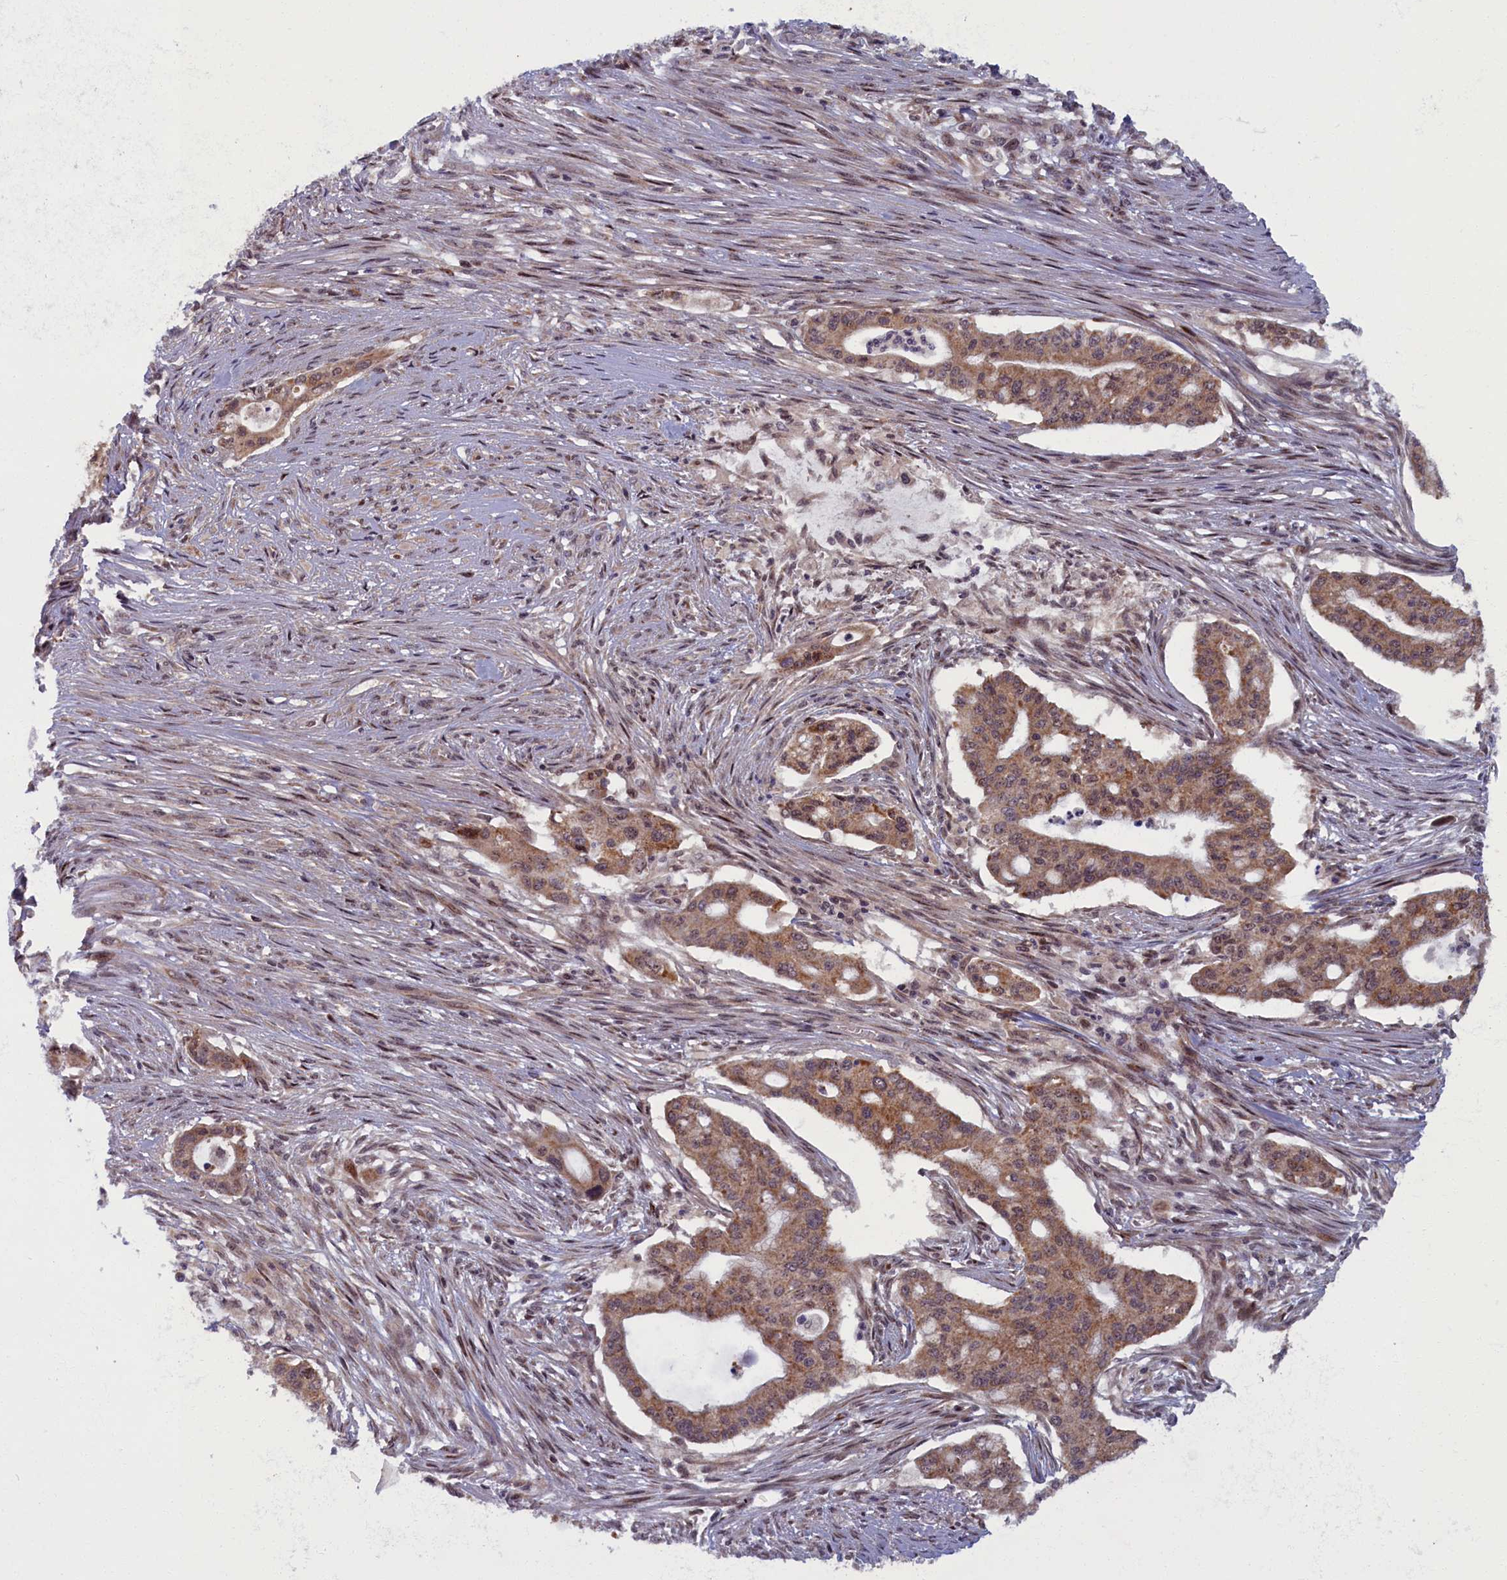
{"staining": {"intensity": "moderate", "quantity": ">75%", "location": "cytoplasmic/membranous"}, "tissue": "pancreatic cancer", "cell_type": "Tumor cells", "image_type": "cancer", "snomed": [{"axis": "morphology", "description": "Adenocarcinoma, NOS"}, {"axis": "topography", "description": "Pancreas"}], "caption": "Immunohistochemistry (IHC) staining of adenocarcinoma (pancreatic), which displays medium levels of moderate cytoplasmic/membranous staining in about >75% of tumor cells indicating moderate cytoplasmic/membranous protein staining. The staining was performed using DAB (3,3'-diaminobenzidine) (brown) for protein detection and nuclei were counterstained in hematoxylin (blue).", "gene": "PLA2G10", "patient": {"sex": "male", "age": 46}}